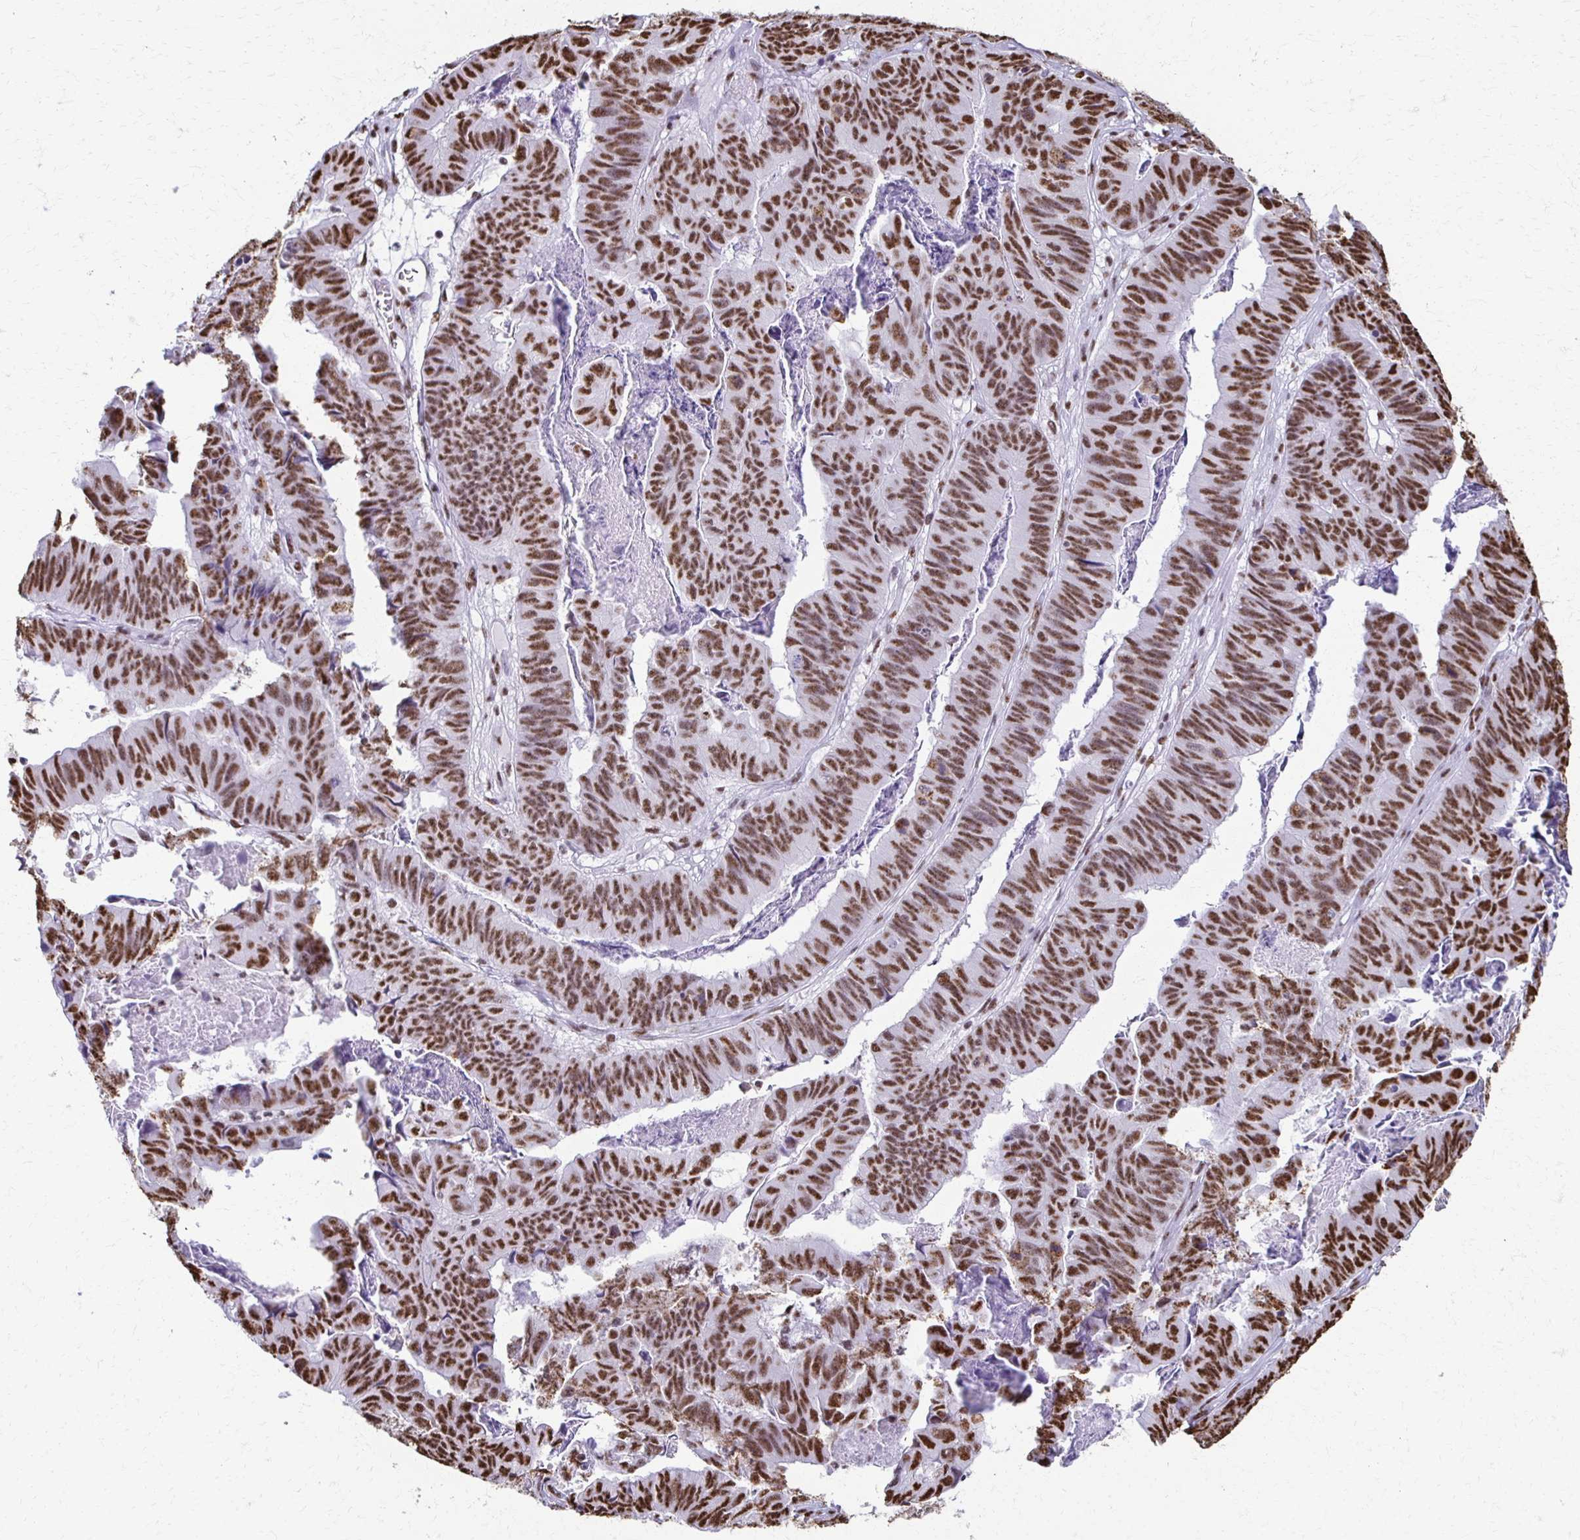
{"staining": {"intensity": "moderate", "quantity": ">75%", "location": "nuclear"}, "tissue": "stomach cancer", "cell_type": "Tumor cells", "image_type": "cancer", "snomed": [{"axis": "morphology", "description": "Adenocarcinoma, NOS"}, {"axis": "topography", "description": "Stomach, lower"}], "caption": "IHC of human stomach adenocarcinoma demonstrates medium levels of moderate nuclear expression in approximately >75% of tumor cells. (IHC, brightfield microscopy, high magnification).", "gene": "NONO", "patient": {"sex": "male", "age": 77}}